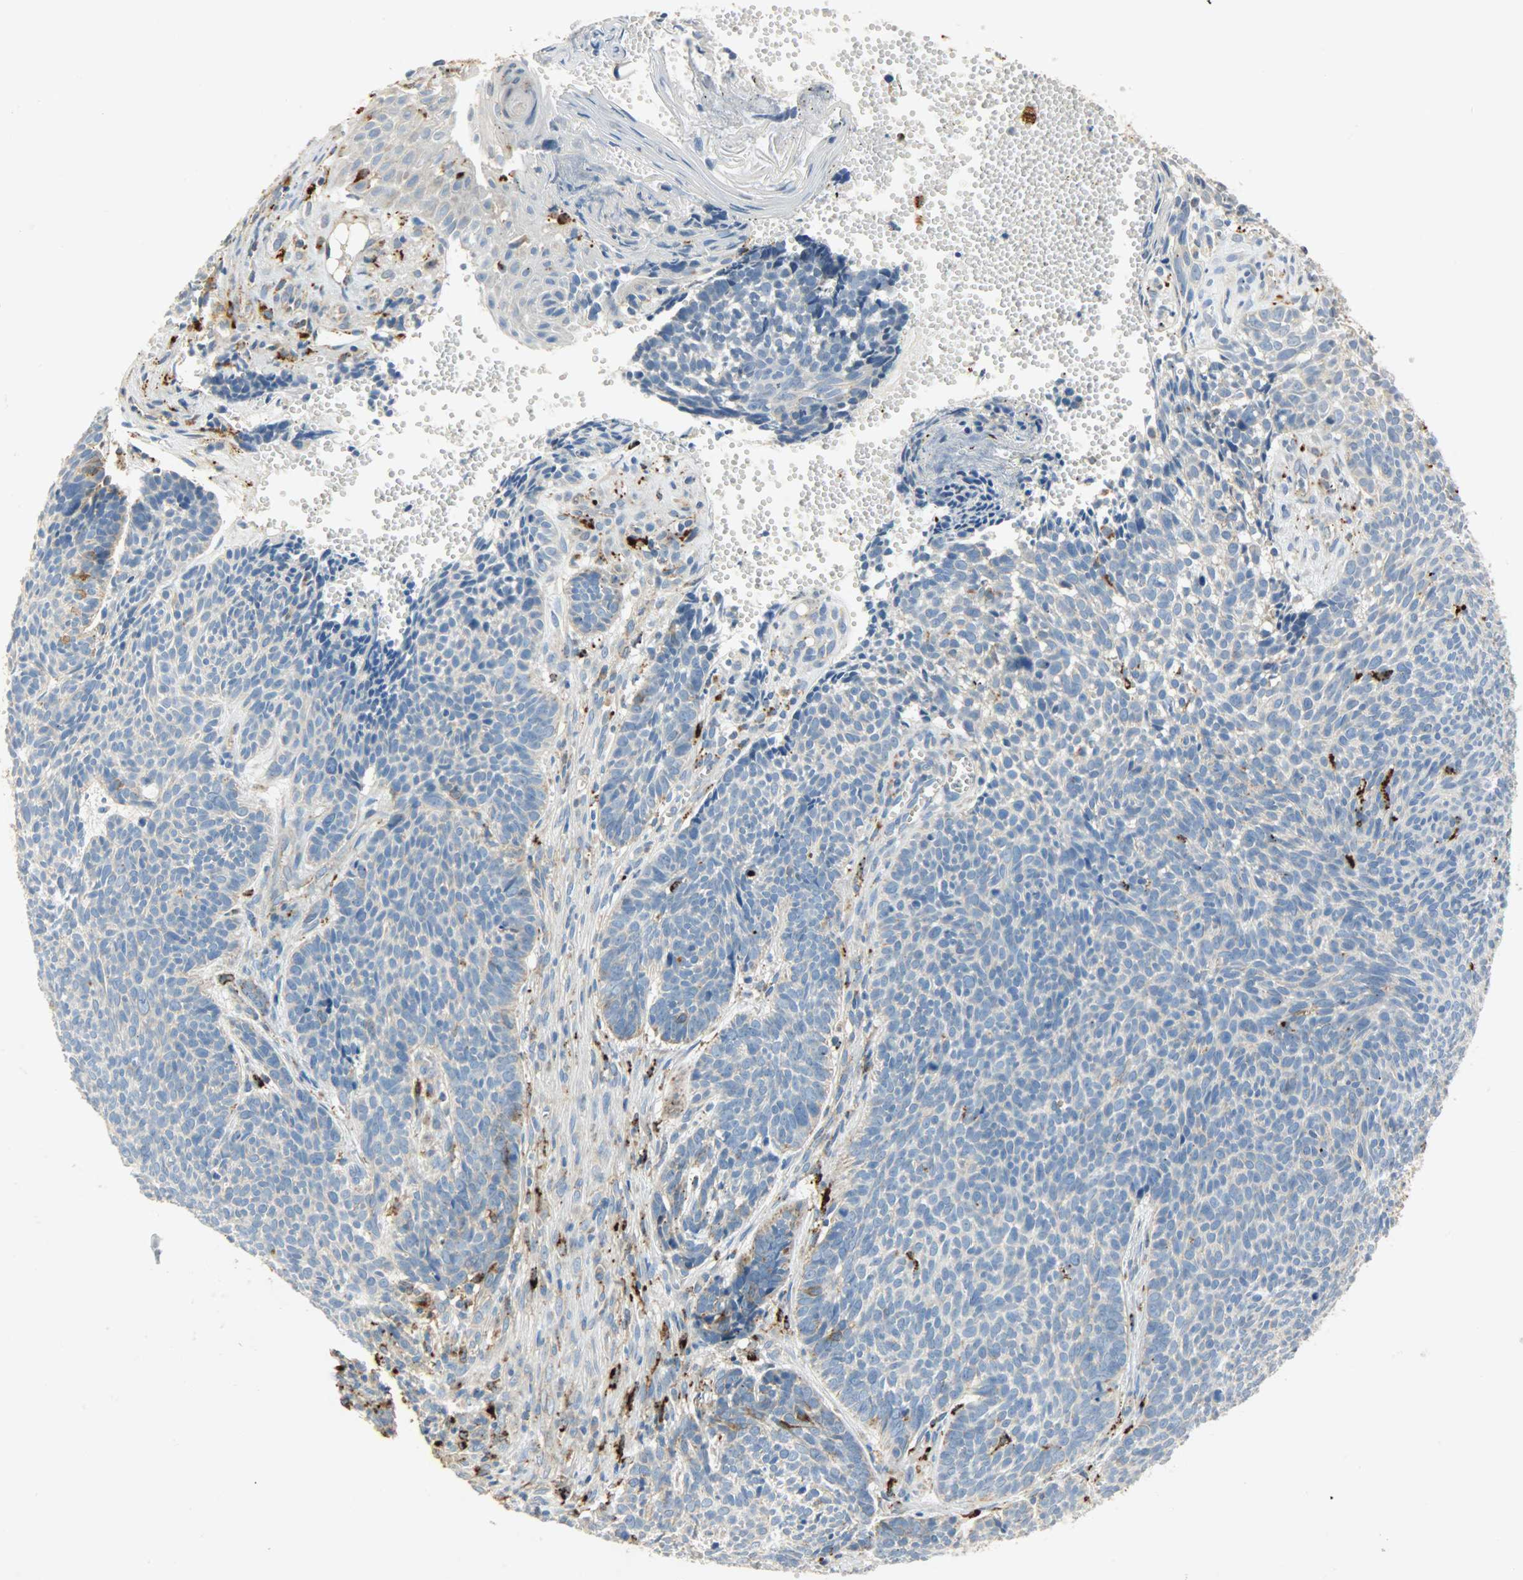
{"staining": {"intensity": "weak", "quantity": "25%-75%", "location": "cytoplasmic/membranous"}, "tissue": "skin cancer", "cell_type": "Tumor cells", "image_type": "cancer", "snomed": [{"axis": "morphology", "description": "Basal cell carcinoma"}, {"axis": "topography", "description": "Skin"}], "caption": "Tumor cells exhibit low levels of weak cytoplasmic/membranous staining in approximately 25%-75% of cells in human basal cell carcinoma (skin).", "gene": "ASAH1", "patient": {"sex": "male", "age": 84}}